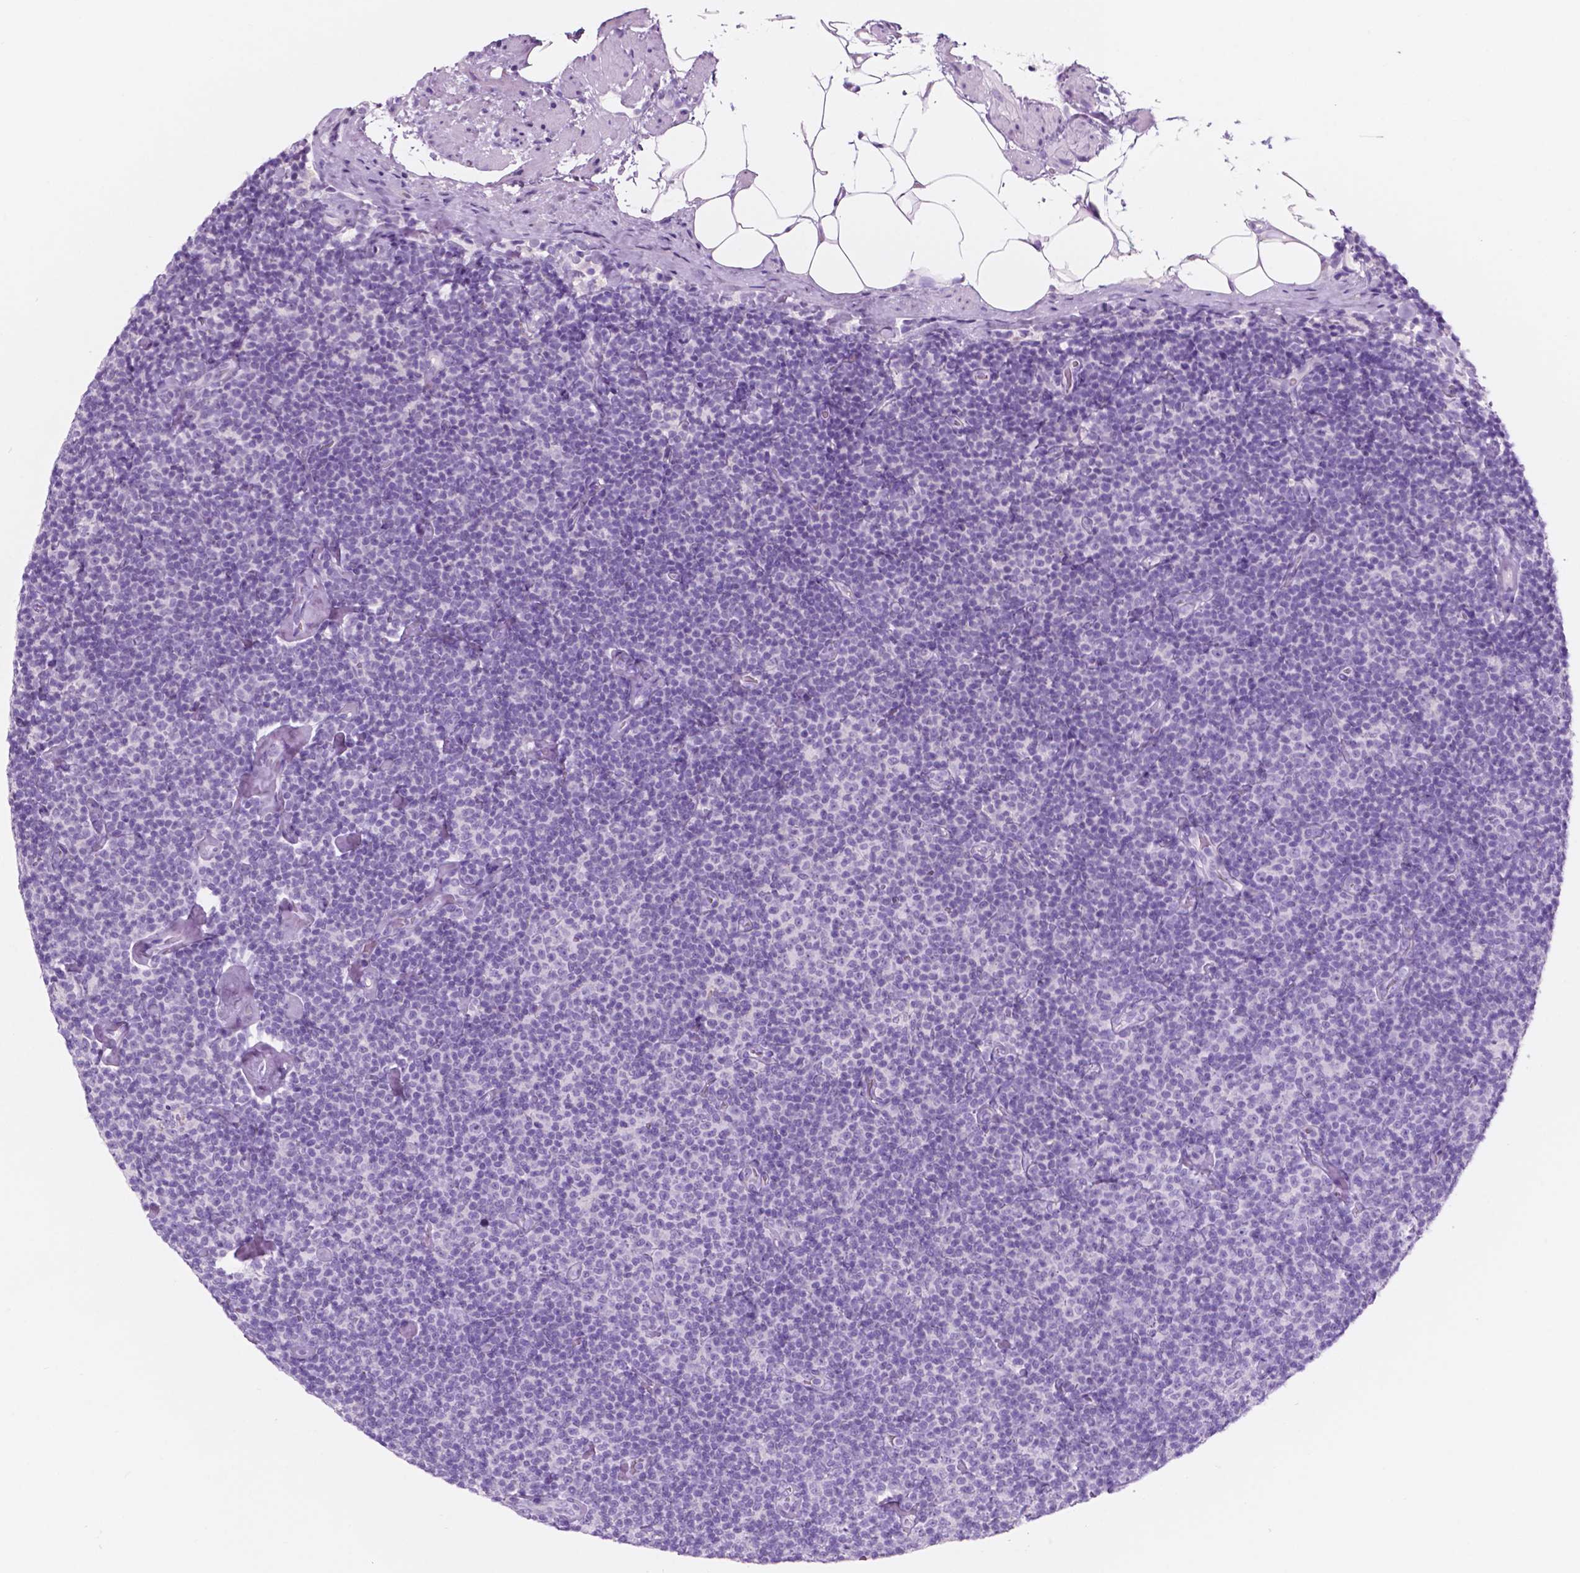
{"staining": {"intensity": "negative", "quantity": "none", "location": "none"}, "tissue": "lymphoma", "cell_type": "Tumor cells", "image_type": "cancer", "snomed": [{"axis": "morphology", "description": "Malignant lymphoma, non-Hodgkin's type, Low grade"}, {"axis": "topography", "description": "Lymph node"}], "caption": "This is an IHC image of lymphoma. There is no expression in tumor cells.", "gene": "CUZD1", "patient": {"sex": "male", "age": 81}}